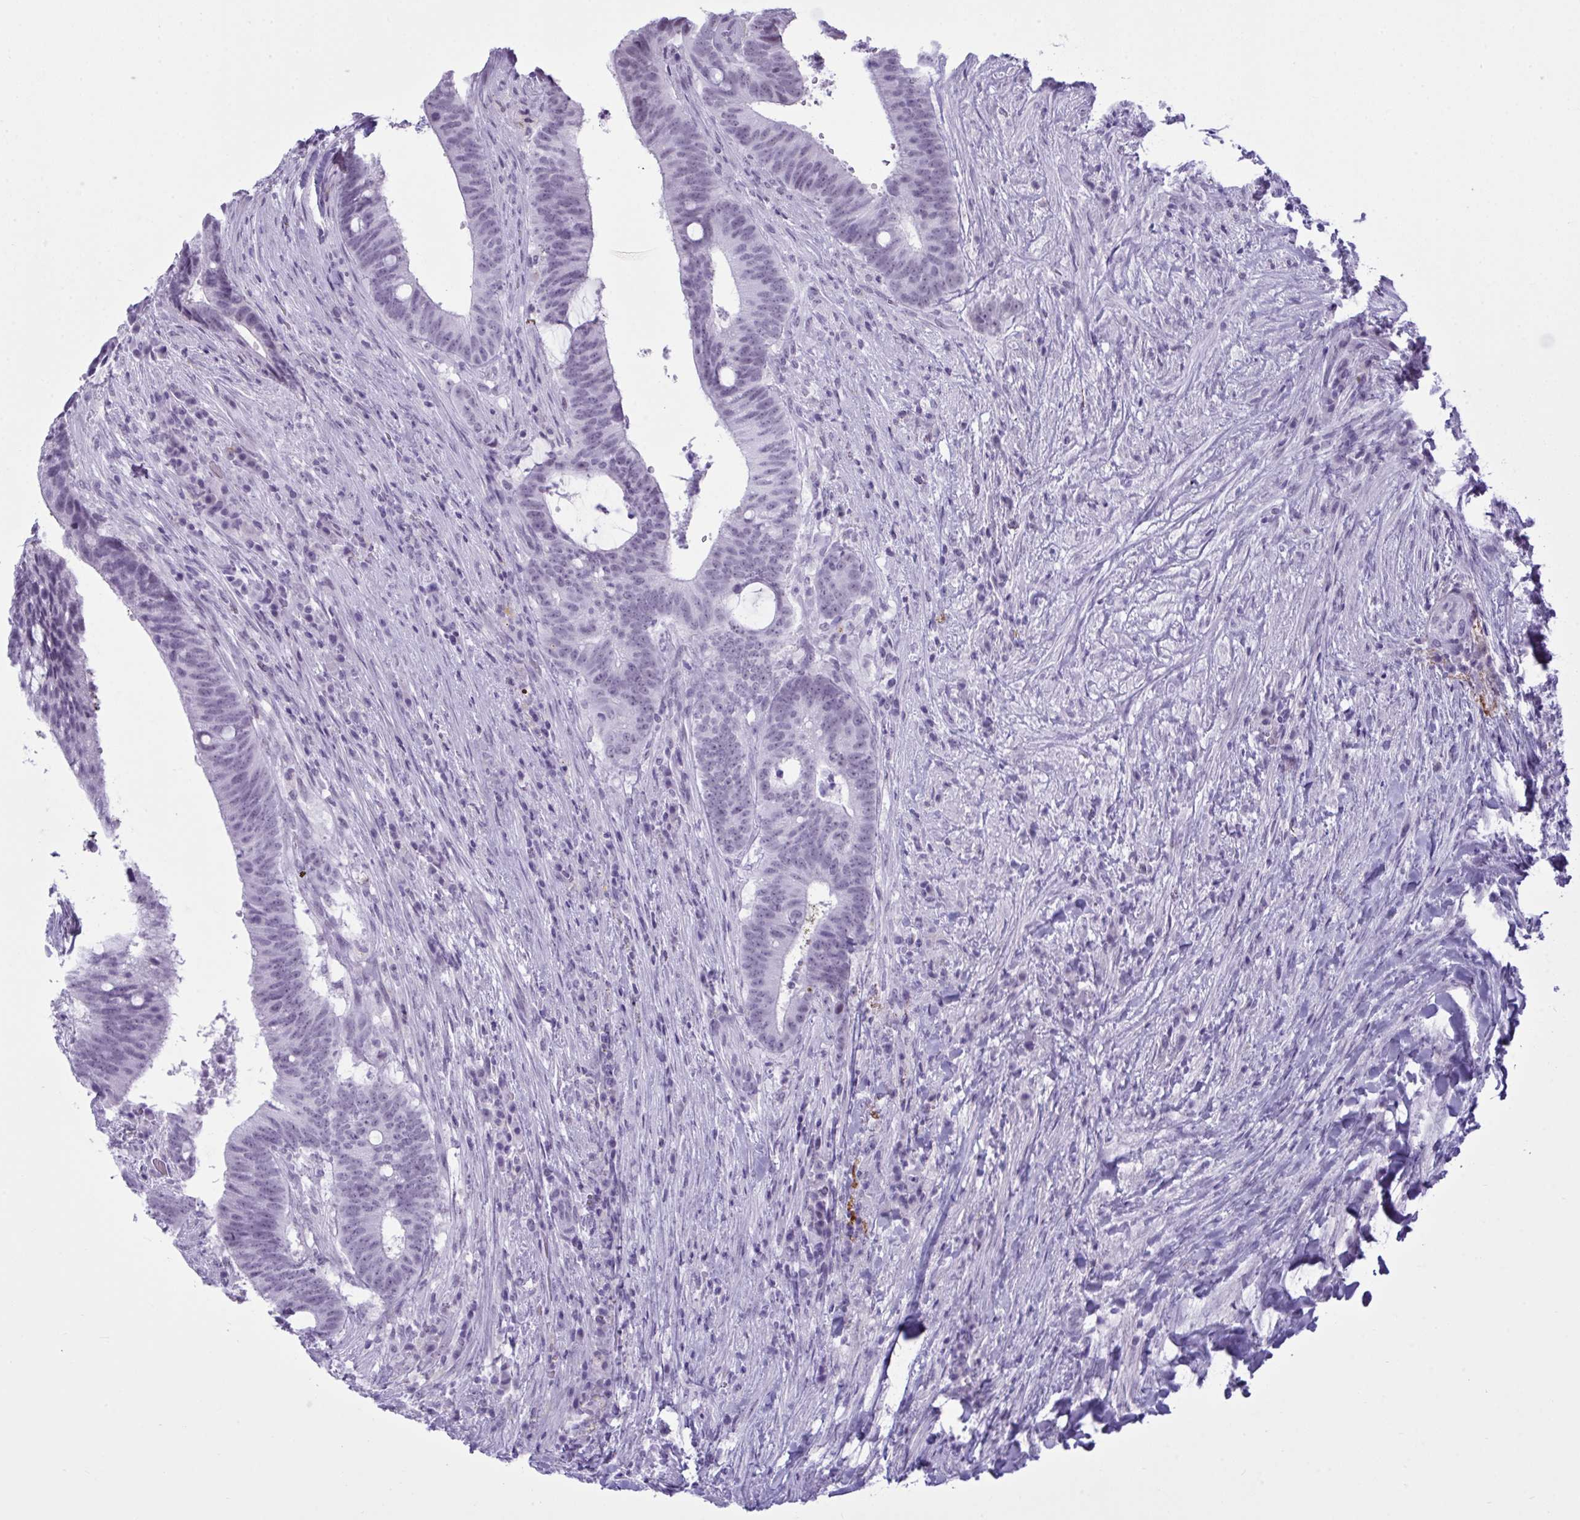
{"staining": {"intensity": "negative", "quantity": "none", "location": "none"}, "tissue": "colorectal cancer", "cell_type": "Tumor cells", "image_type": "cancer", "snomed": [{"axis": "morphology", "description": "Adenocarcinoma, NOS"}, {"axis": "topography", "description": "Colon"}], "caption": "The immunohistochemistry micrograph has no significant staining in tumor cells of colorectal adenocarcinoma tissue.", "gene": "ELN", "patient": {"sex": "female", "age": 43}}